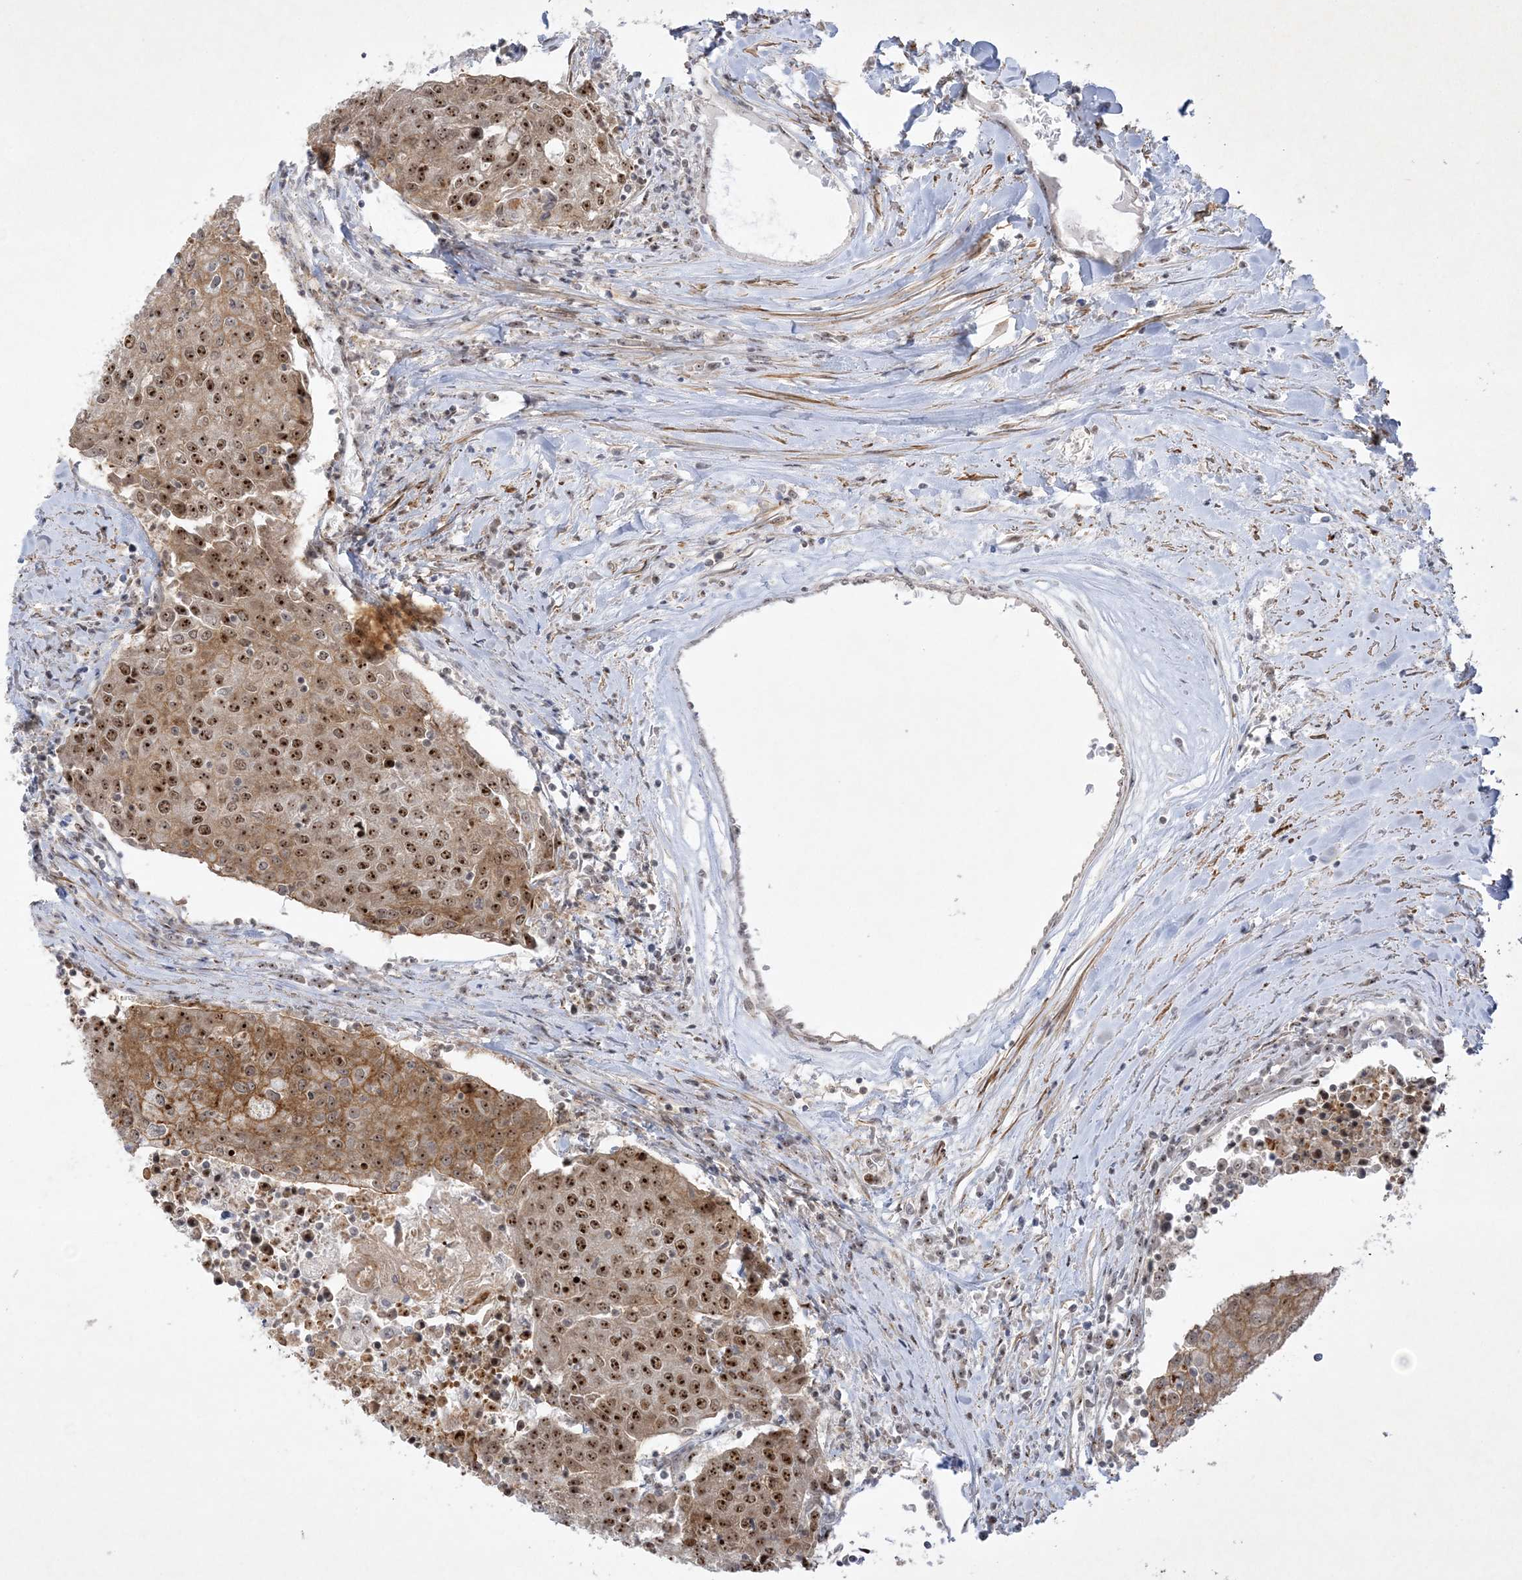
{"staining": {"intensity": "strong", "quantity": "25%-75%", "location": "cytoplasmic/membranous,nuclear"}, "tissue": "urothelial cancer", "cell_type": "Tumor cells", "image_type": "cancer", "snomed": [{"axis": "morphology", "description": "Urothelial carcinoma, High grade"}, {"axis": "topography", "description": "Urinary bladder"}], "caption": "Immunohistochemical staining of urothelial carcinoma (high-grade) reveals high levels of strong cytoplasmic/membranous and nuclear staining in approximately 25%-75% of tumor cells.", "gene": "NPM3", "patient": {"sex": "female", "age": 85}}